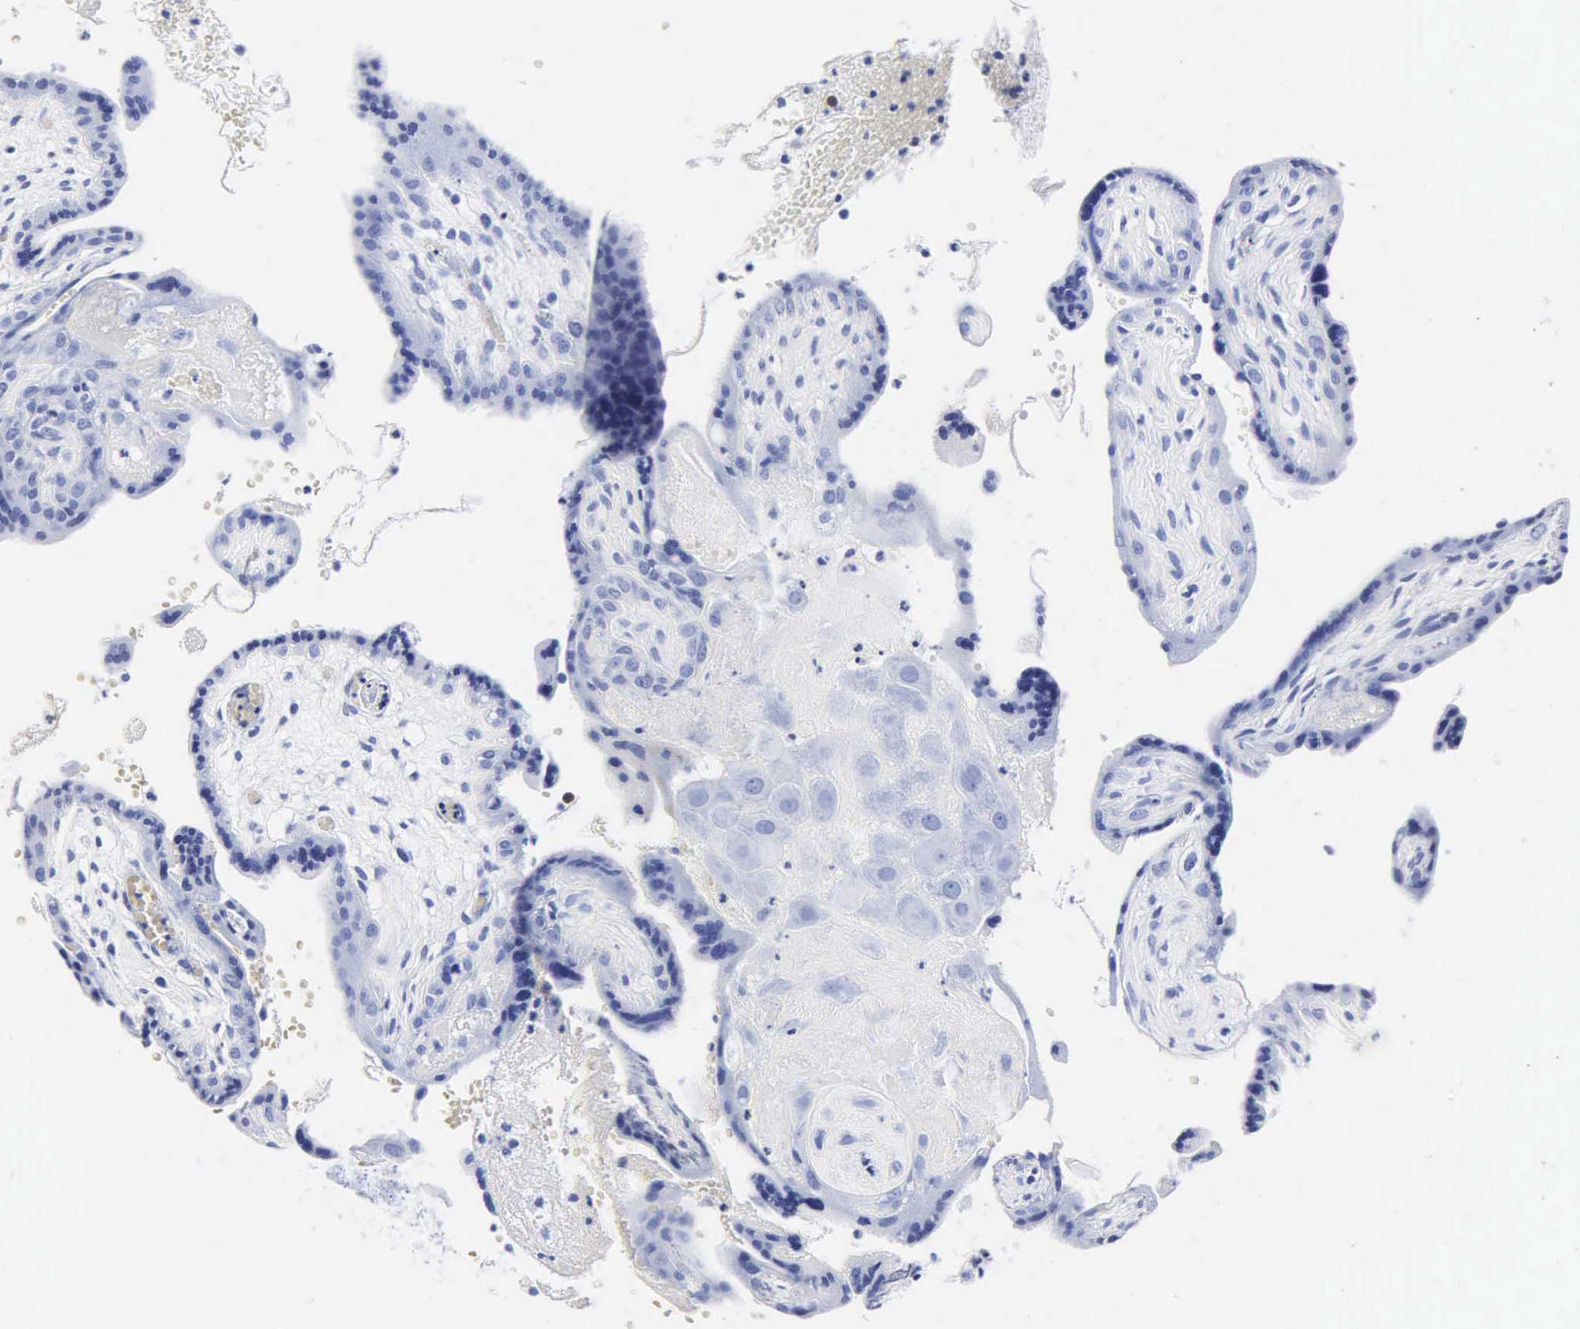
{"staining": {"intensity": "negative", "quantity": "none", "location": "none"}, "tissue": "placenta", "cell_type": "Decidual cells", "image_type": "normal", "snomed": [{"axis": "morphology", "description": "Normal tissue, NOS"}, {"axis": "topography", "description": "Placenta"}], "caption": "Immunohistochemistry photomicrograph of unremarkable placenta: human placenta stained with DAB demonstrates no significant protein staining in decidual cells.", "gene": "MB", "patient": {"sex": "female", "age": 24}}